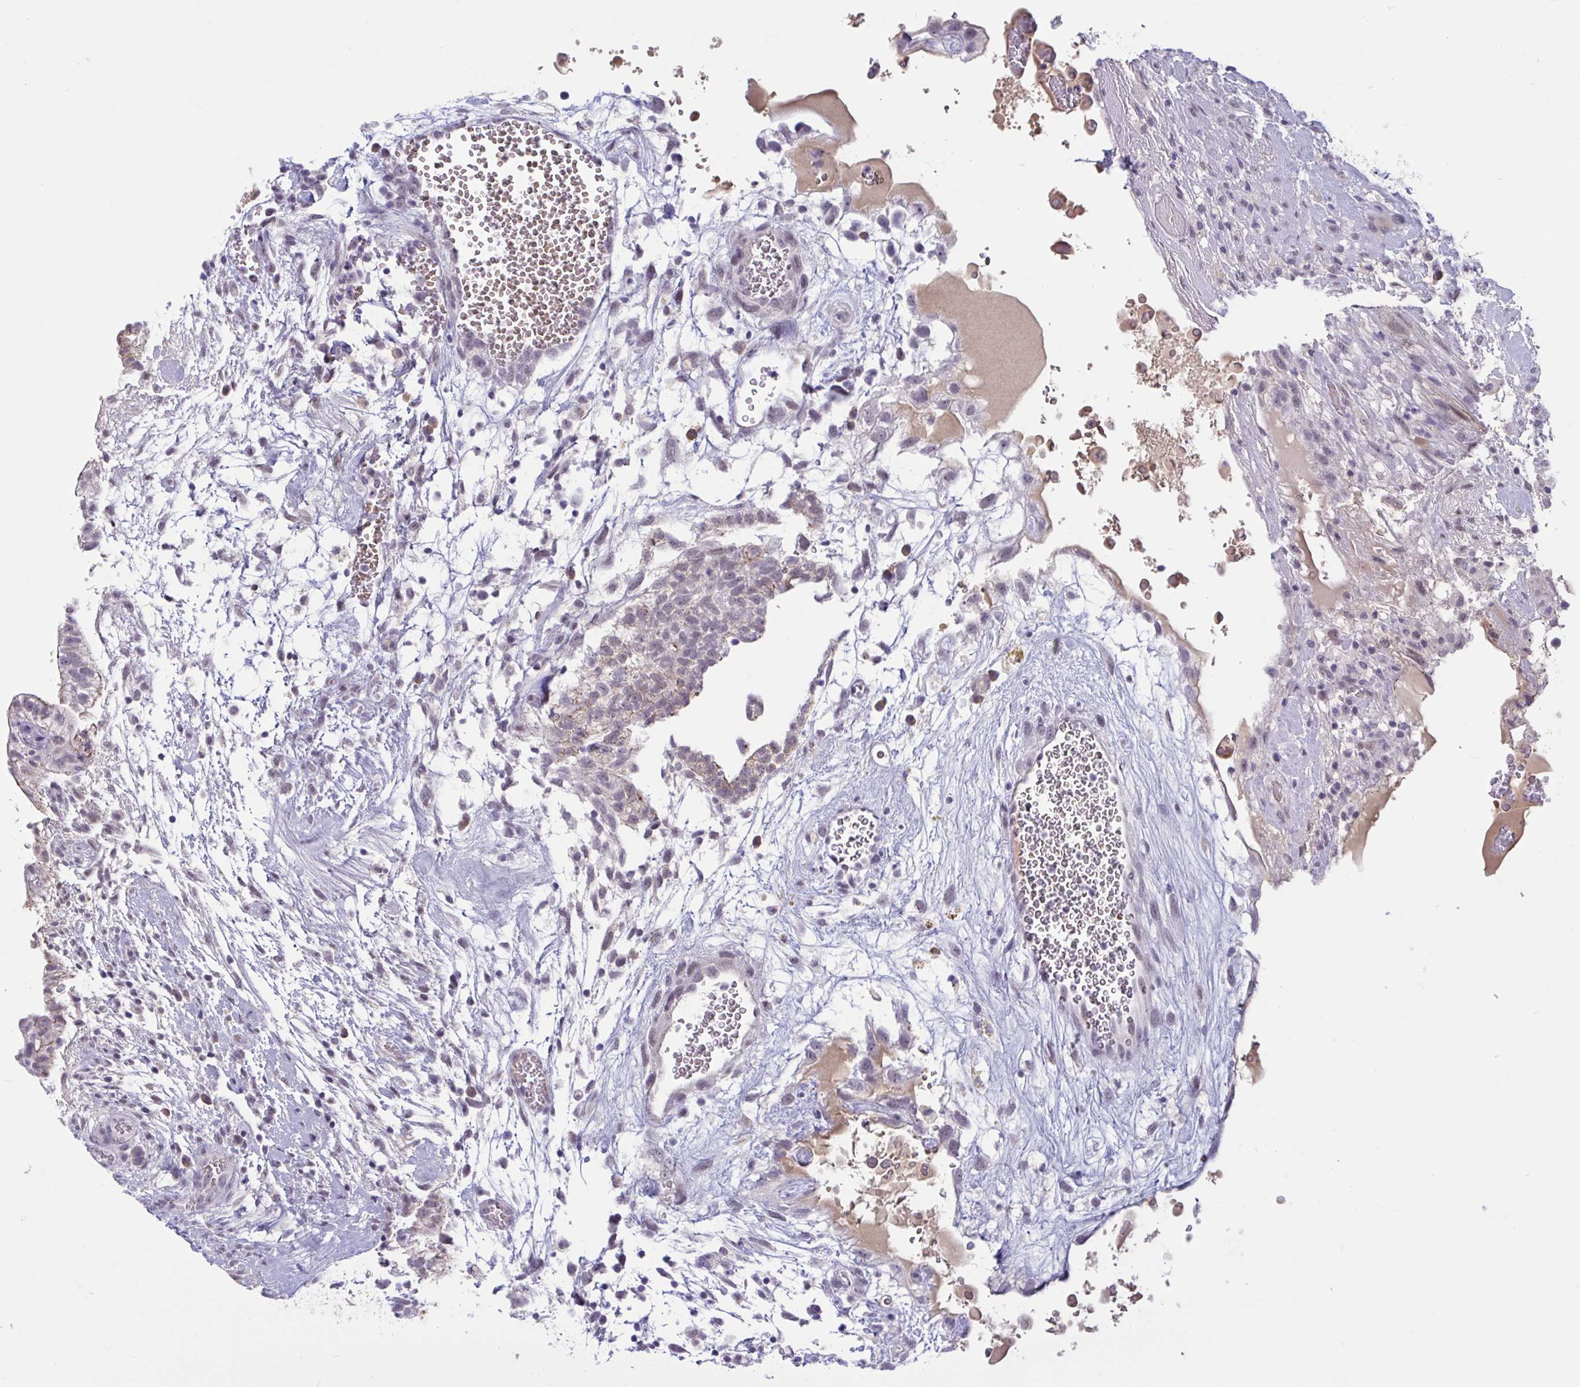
{"staining": {"intensity": "weak", "quantity": ">75%", "location": "cytoplasmic/membranous"}, "tissue": "testis cancer", "cell_type": "Tumor cells", "image_type": "cancer", "snomed": [{"axis": "morphology", "description": "Carcinoma, Embryonal, NOS"}, {"axis": "topography", "description": "Testis"}], "caption": "Embryonal carcinoma (testis) stained for a protein (brown) demonstrates weak cytoplasmic/membranous positive staining in approximately >75% of tumor cells.", "gene": "CNGB3", "patient": {"sex": "male", "age": 32}}